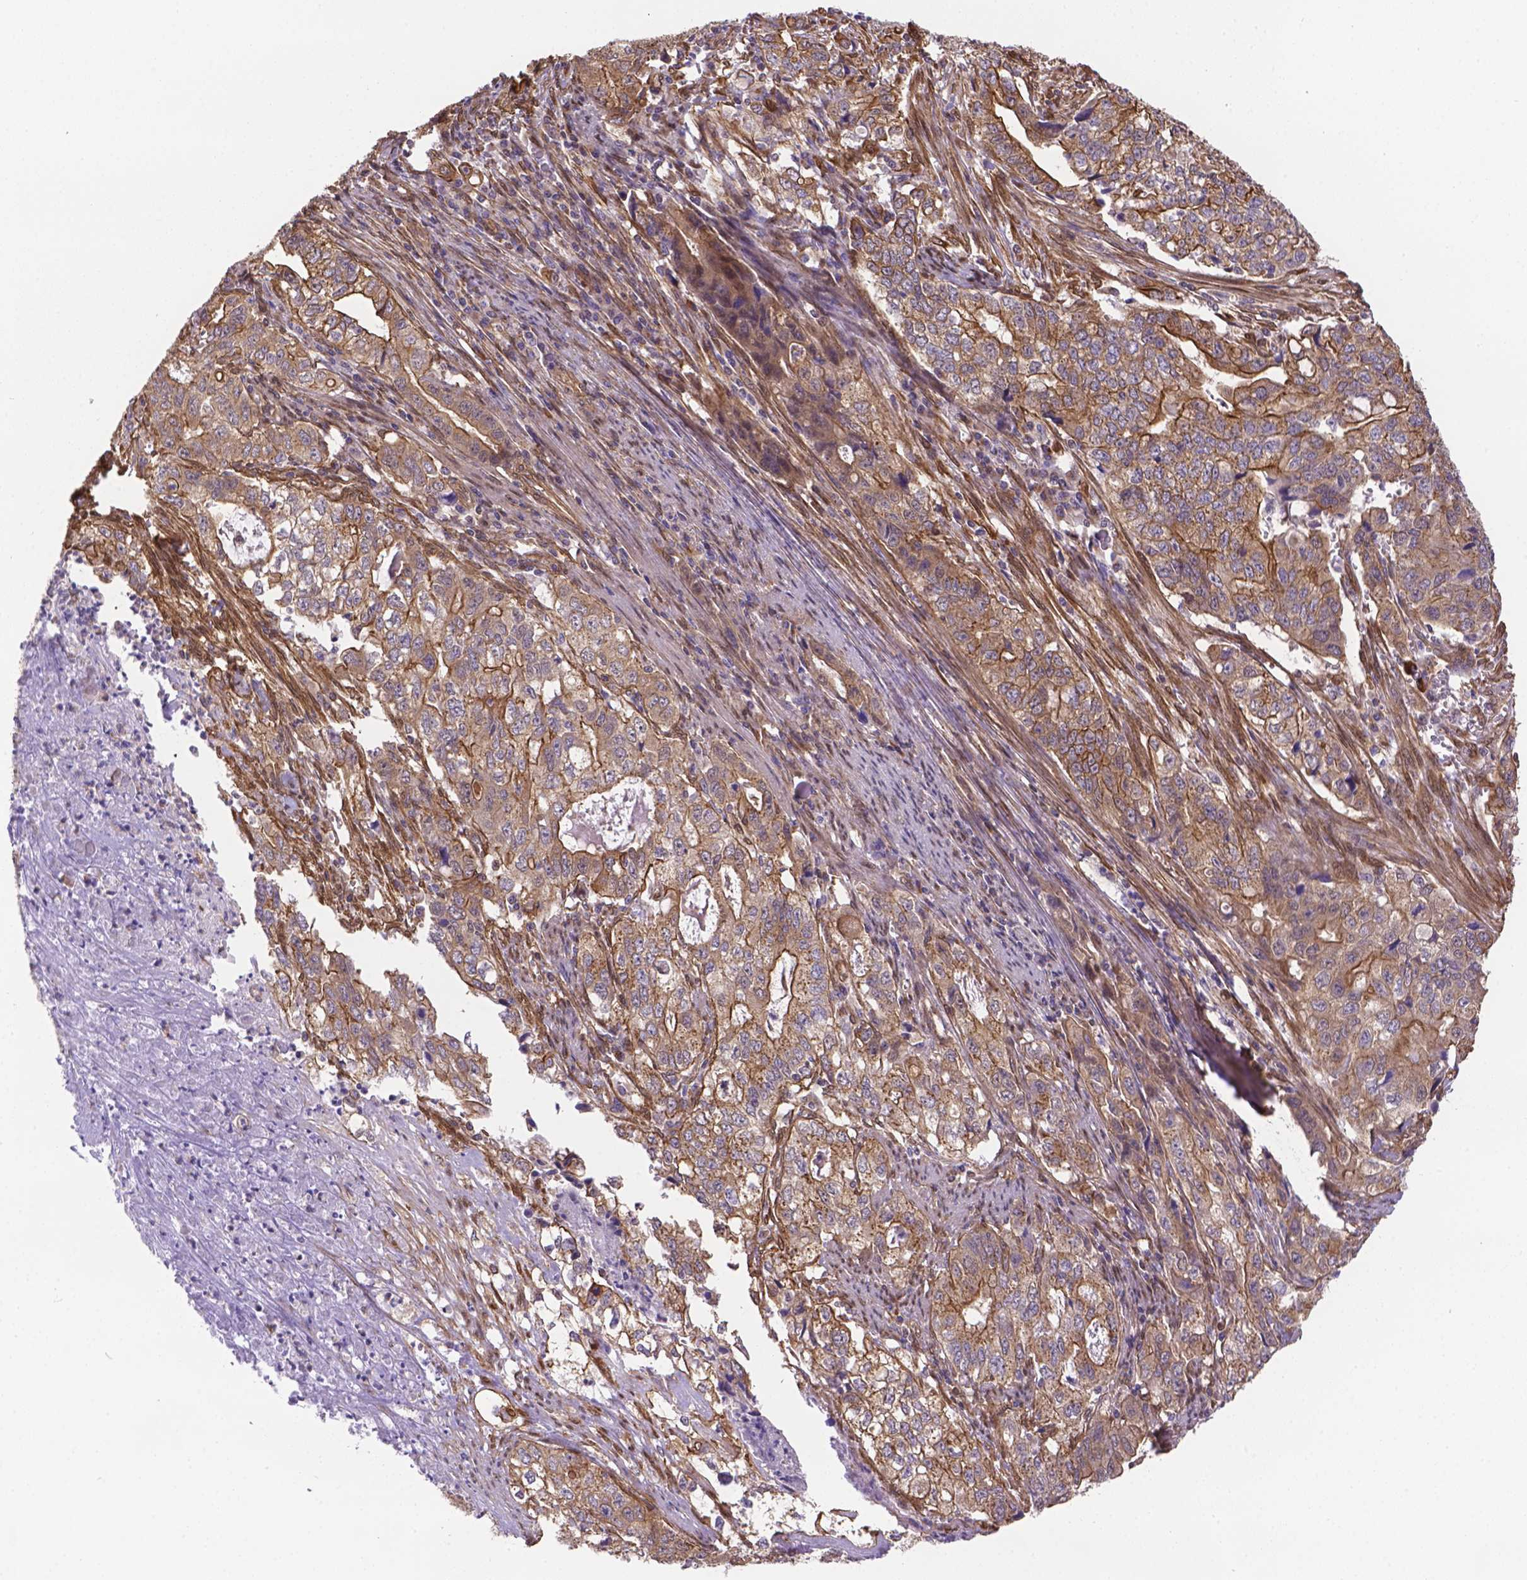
{"staining": {"intensity": "moderate", "quantity": ">75%", "location": "cytoplasmic/membranous"}, "tissue": "stomach cancer", "cell_type": "Tumor cells", "image_type": "cancer", "snomed": [{"axis": "morphology", "description": "Adenocarcinoma, NOS"}, {"axis": "topography", "description": "Stomach, lower"}], "caption": "Moderate cytoplasmic/membranous staining is present in approximately >75% of tumor cells in adenocarcinoma (stomach).", "gene": "YAP1", "patient": {"sex": "female", "age": 72}}